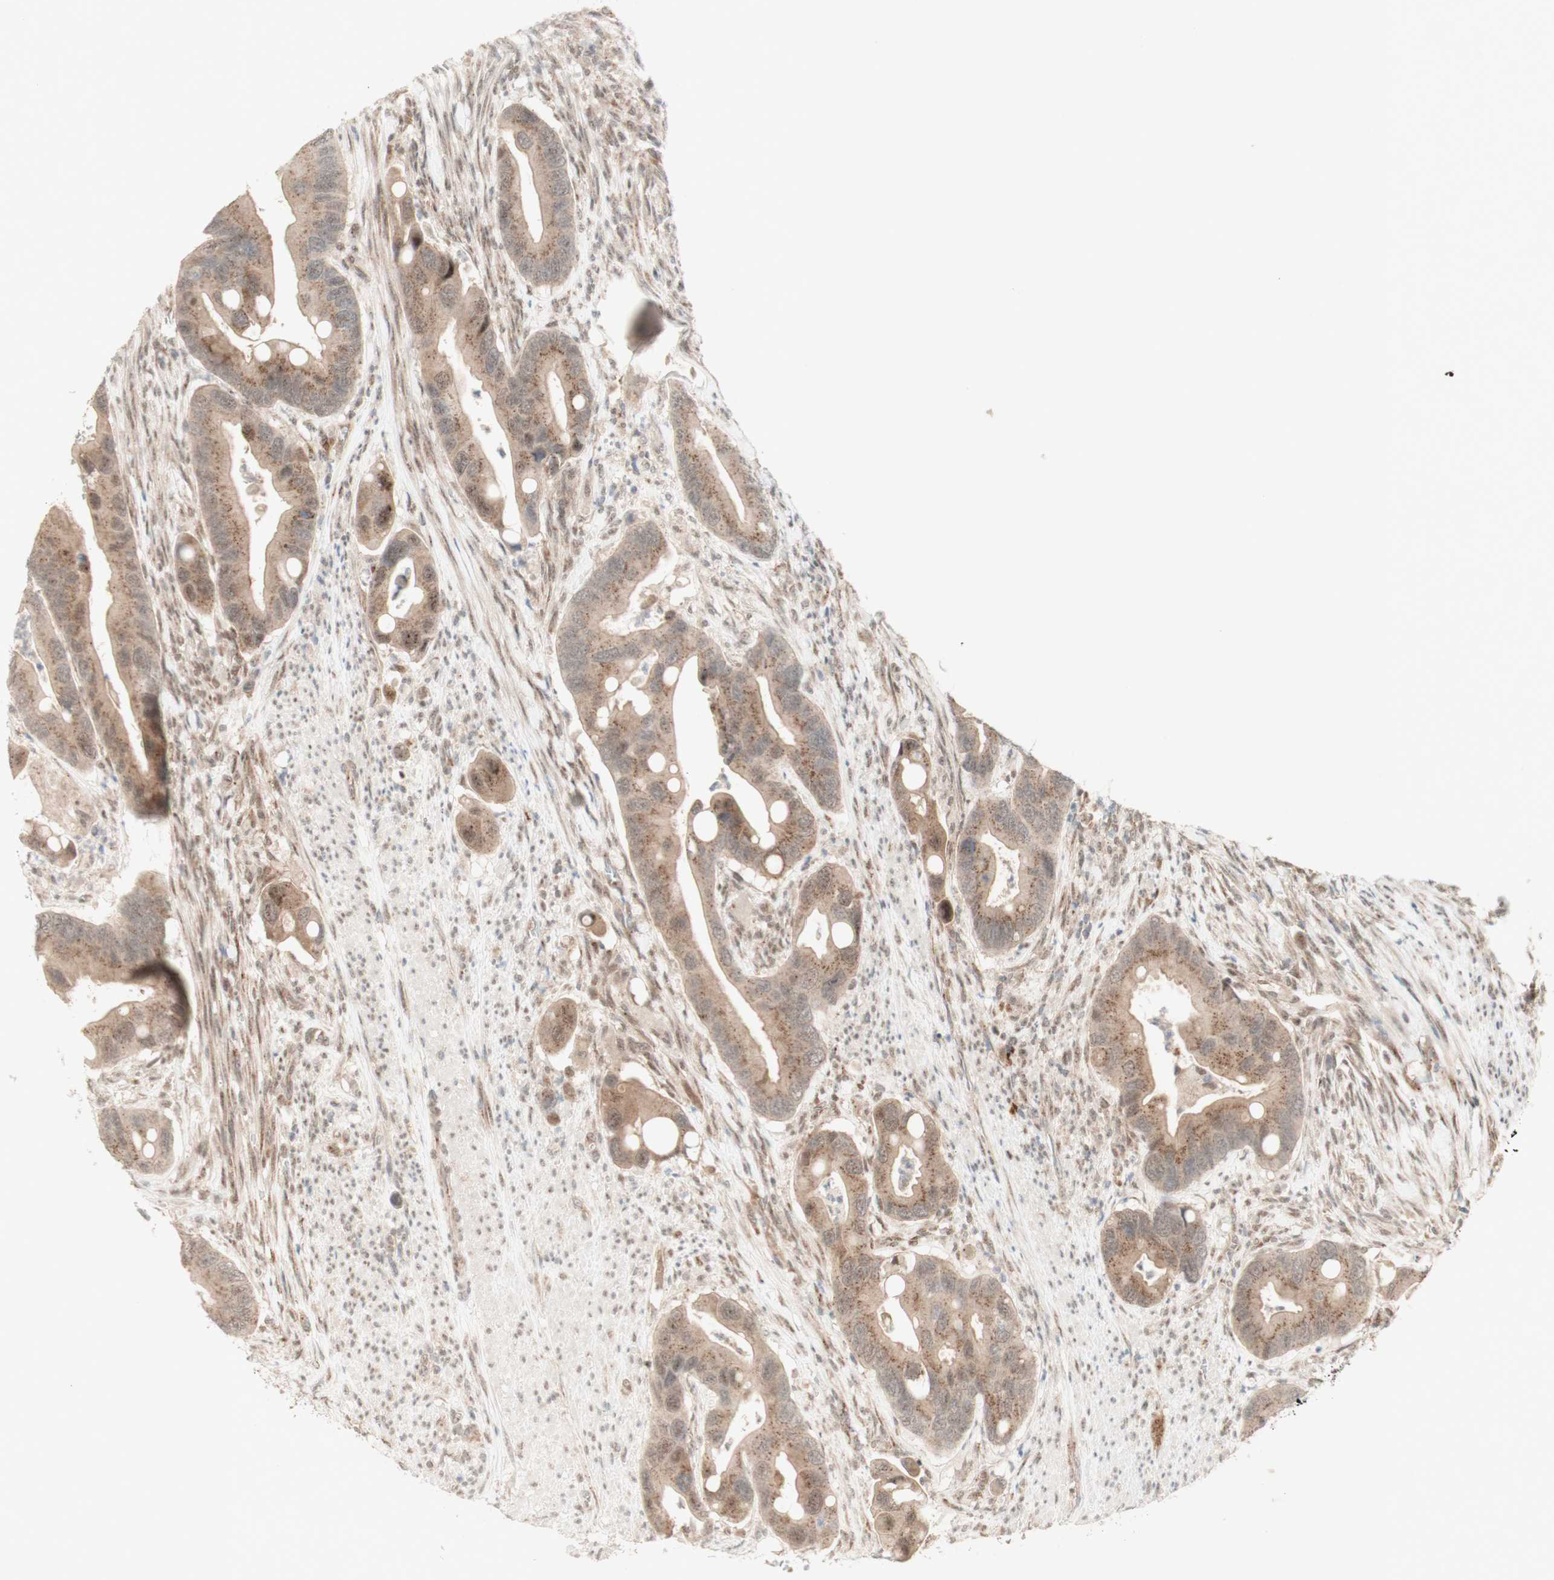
{"staining": {"intensity": "moderate", "quantity": ">75%", "location": "cytoplasmic/membranous"}, "tissue": "colorectal cancer", "cell_type": "Tumor cells", "image_type": "cancer", "snomed": [{"axis": "morphology", "description": "Adenocarcinoma, NOS"}, {"axis": "topography", "description": "Rectum"}], "caption": "Protein expression analysis of adenocarcinoma (colorectal) demonstrates moderate cytoplasmic/membranous staining in about >75% of tumor cells.", "gene": "CYLD", "patient": {"sex": "female", "age": 57}}